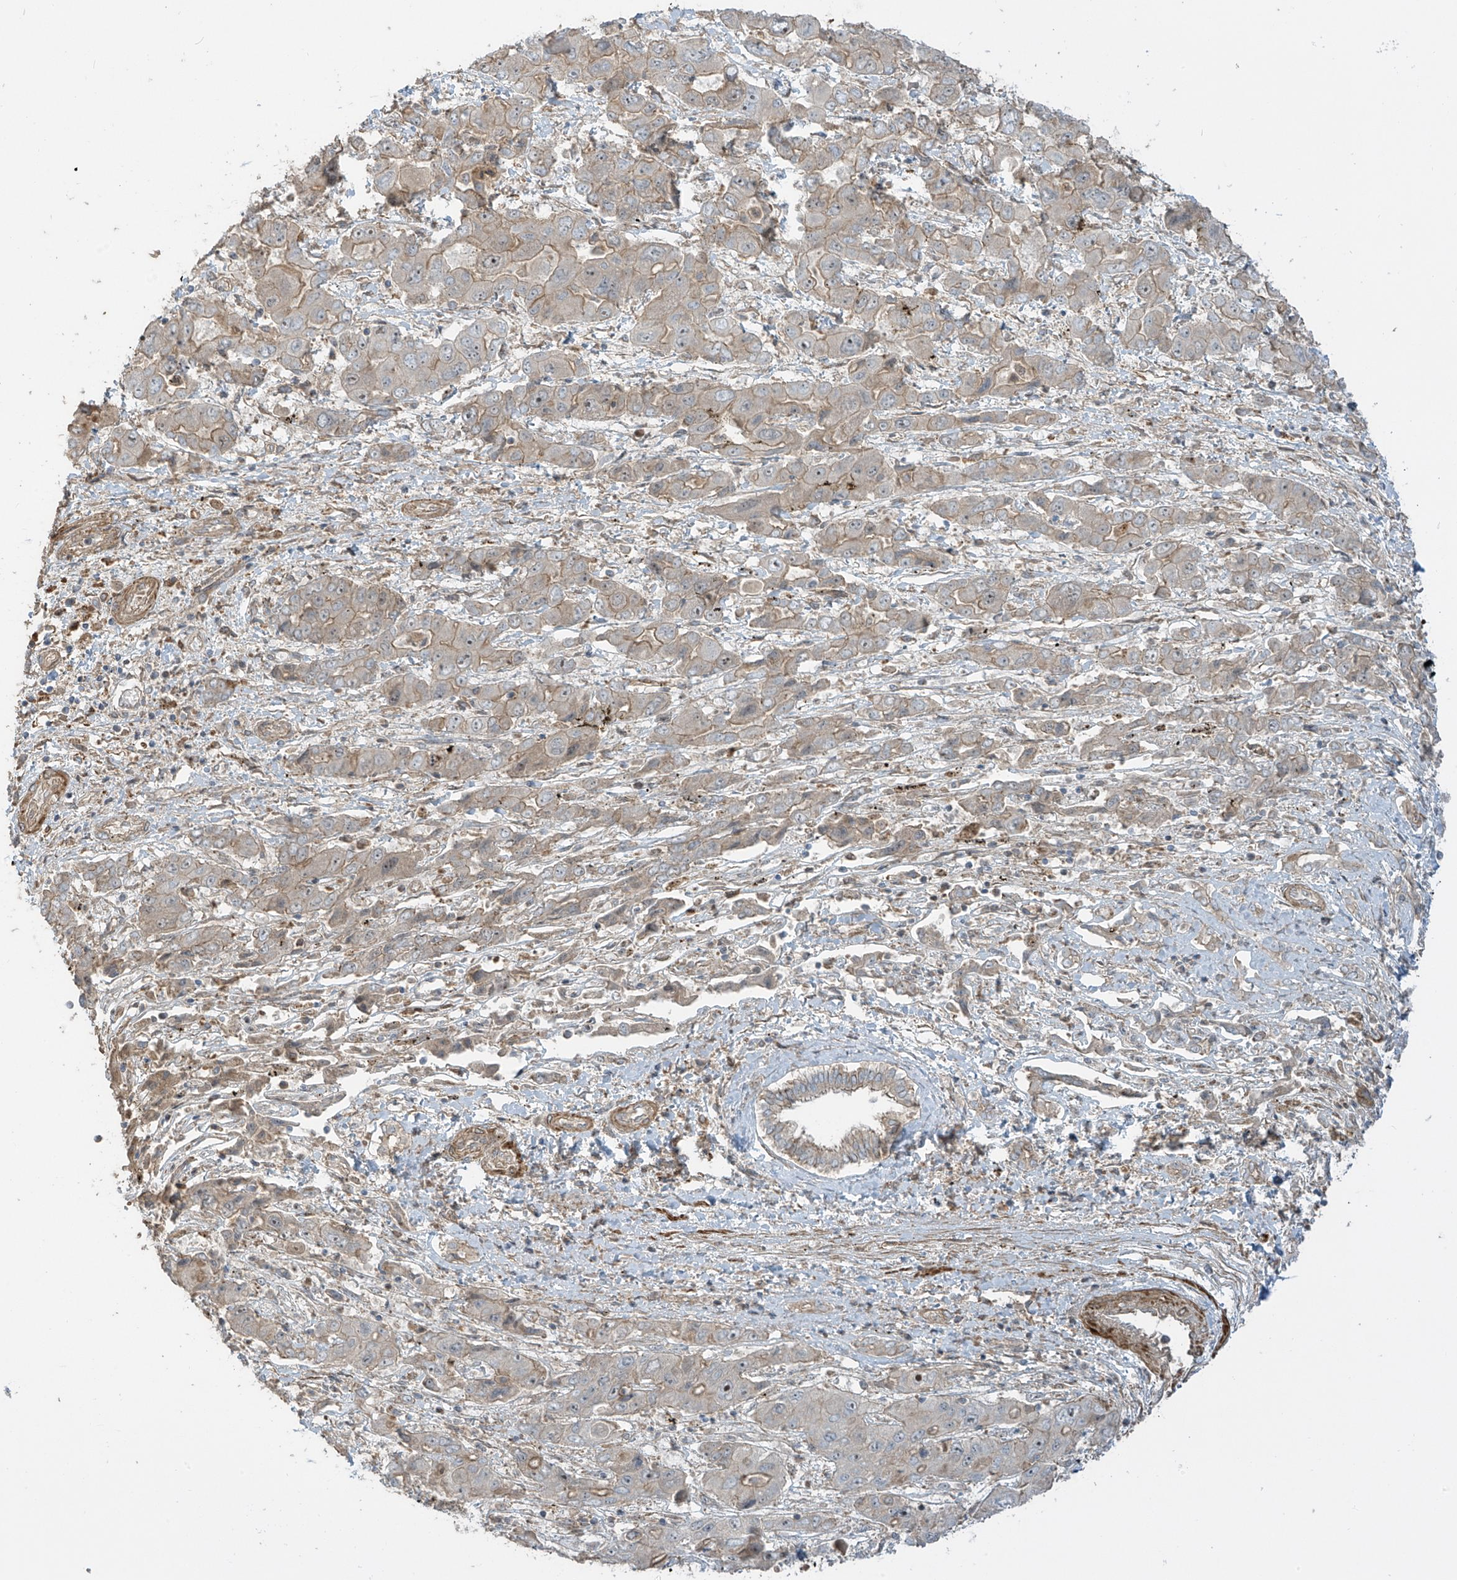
{"staining": {"intensity": "weak", "quantity": "25%-75%", "location": "cytoplasmic/membranous"}, "tissue": "liver cancer", "cell_type": "Tumor cells", "image_type": "cancer", "snomed": [{"axis": "morphology", "description": "Cholangiocarcinoma"}, {"axis": "topography", "description": "Liver"}], "caption": "Weak cytoplasmic/membranous positivity for a protein is present in about 25%-75% of tumor cells of liver cancer using IHC.", "gene": "ENTR1", "patient": {"sex": "male", "age": 67}}